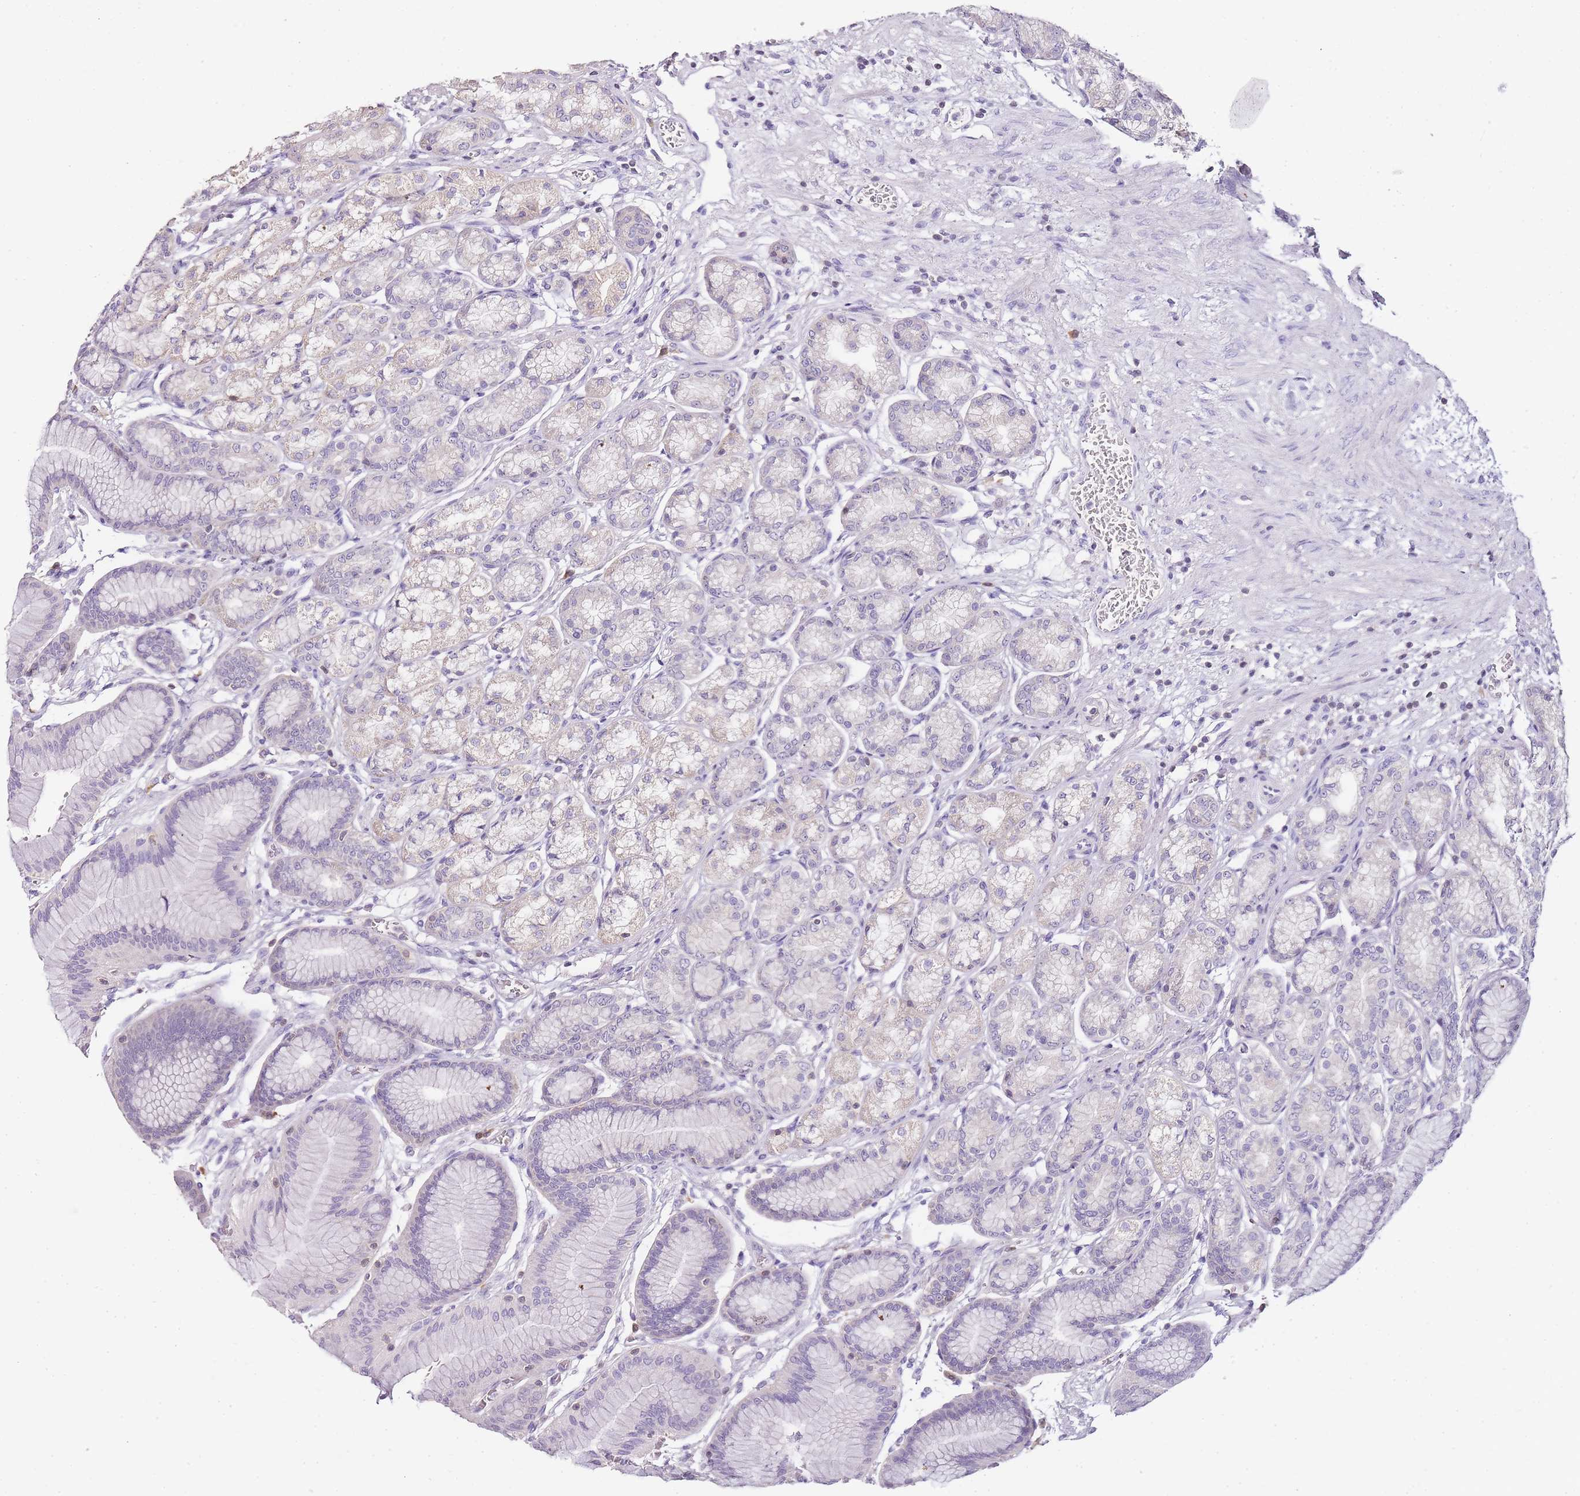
{"staining": {"intensity": "negative", "quantity": "none", "location": "none"}, "tissue": "stomach", "cell_type": "Glandular cells", "image_type": "normal", "snomed": [{"axis": "morphology", "description": "Normal tissue, NOS"}, {"axis": "morphology", "description": "Adenocarcinoma, NOS"}, {"axis": "morphology", "description": "Adenocarcinoma, High grade"}, {"axis": "topography", "description": "Stomach, upper"}, {"axis": "topography", "description": "Stomach"}], "caption": "Image shows no significant protein staining in glandular cells of normal stomach. The staining is performed using DAB brown chromogen with nuclei counter-stained in using hematoxylin.", "gene": "ZBP1", "patient": {"sex": "female", "age": 65}}